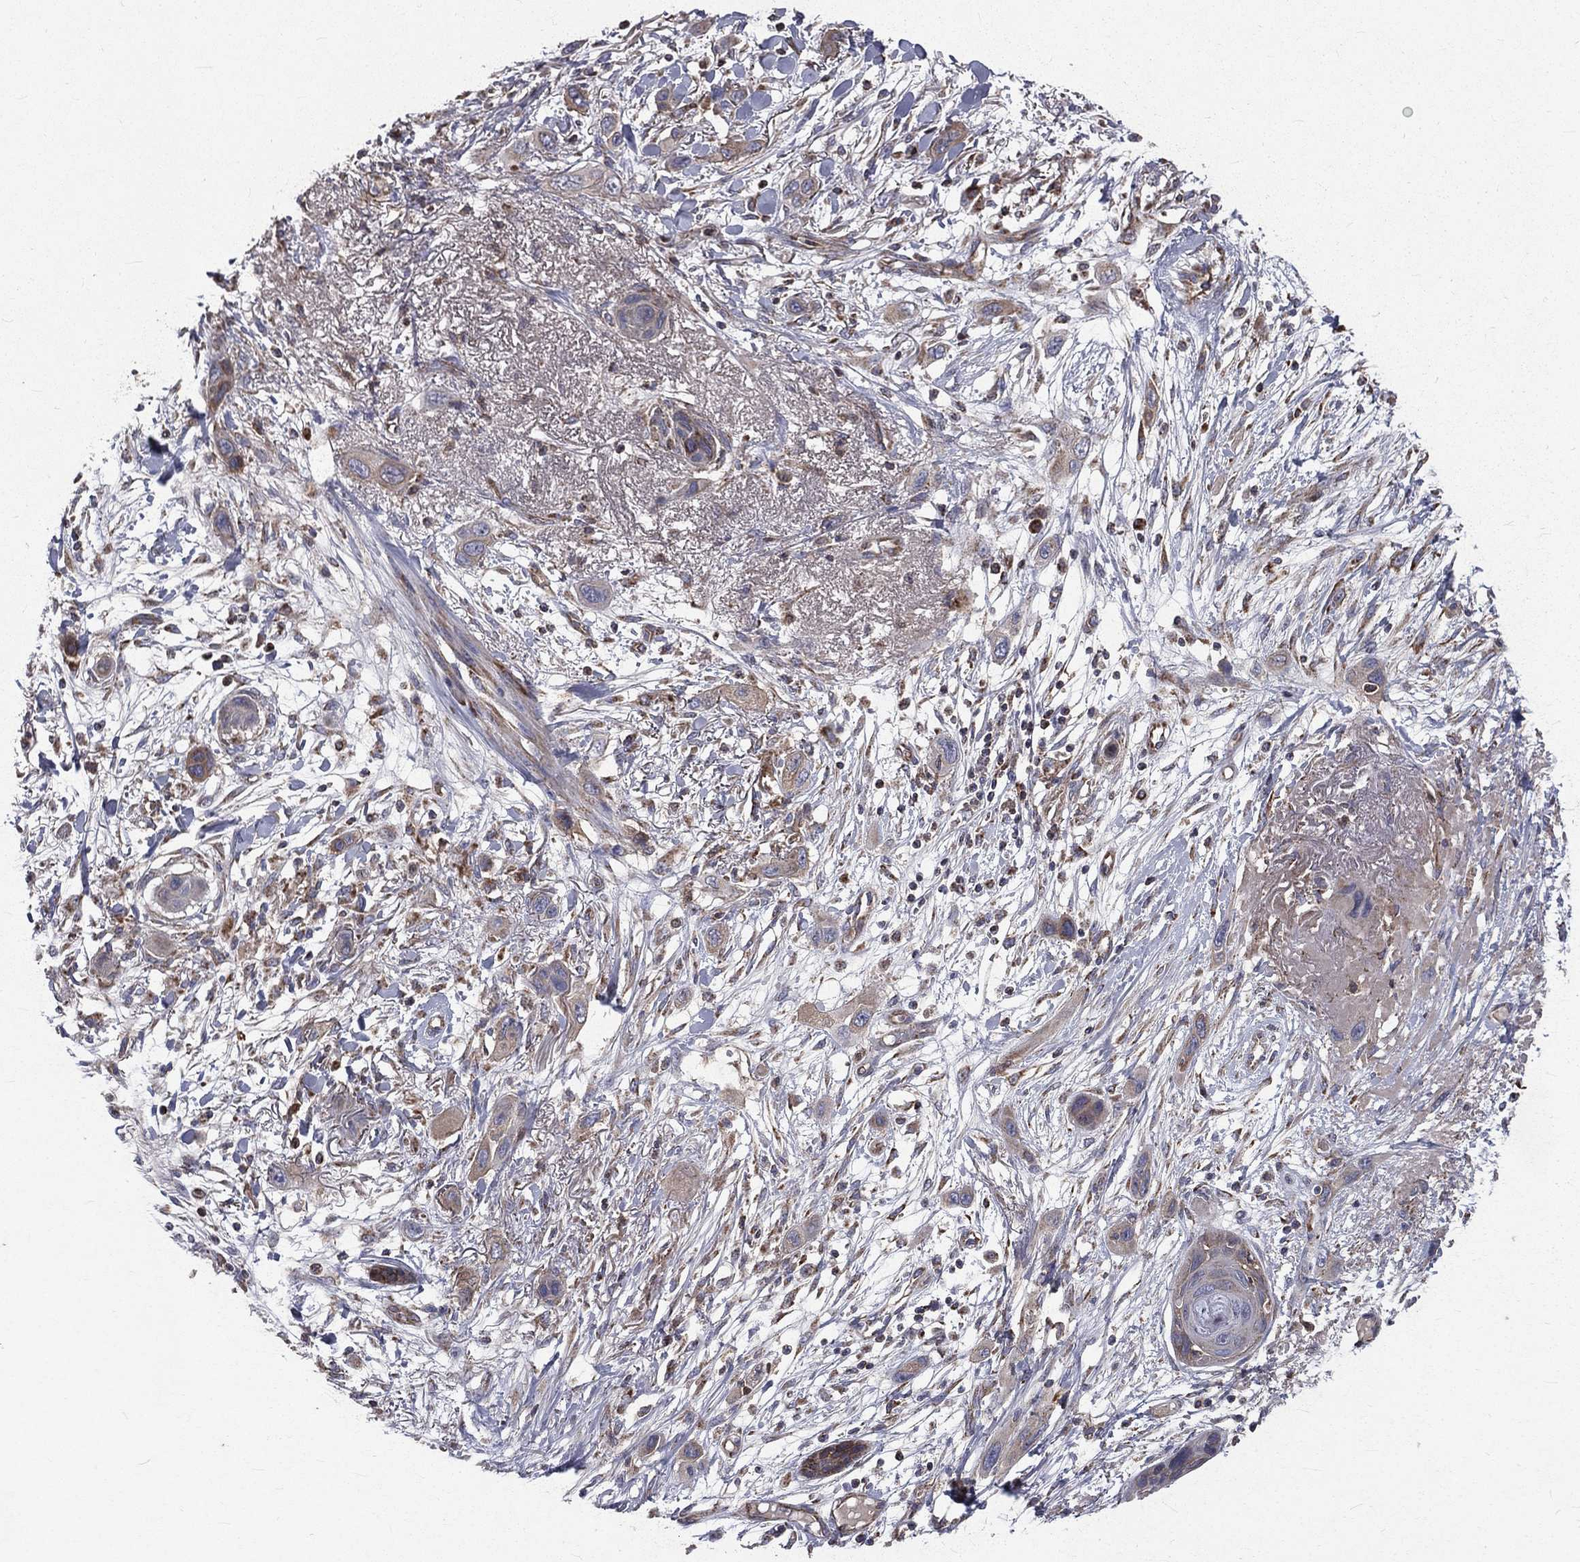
{"staining": {"intensity": "weak", "quantity": "<25%", "location": "cytoplasmic/membranous"}, "tissue": "skin cancer", "cell_type": "Tumor cells", "image_type": "cancer", "snomed": [{"axis": "morphology", "description": "Squamous cell carcinoma, NOS"}, {"axis": "topography", "description": "Skin"}], "caption": "The micrograph reveals no significant staining in tumor cells of skin cancer (squamous cell carcinoma).", "gene": "GPD1", "patient": {"sex": "male", "age": 79}}